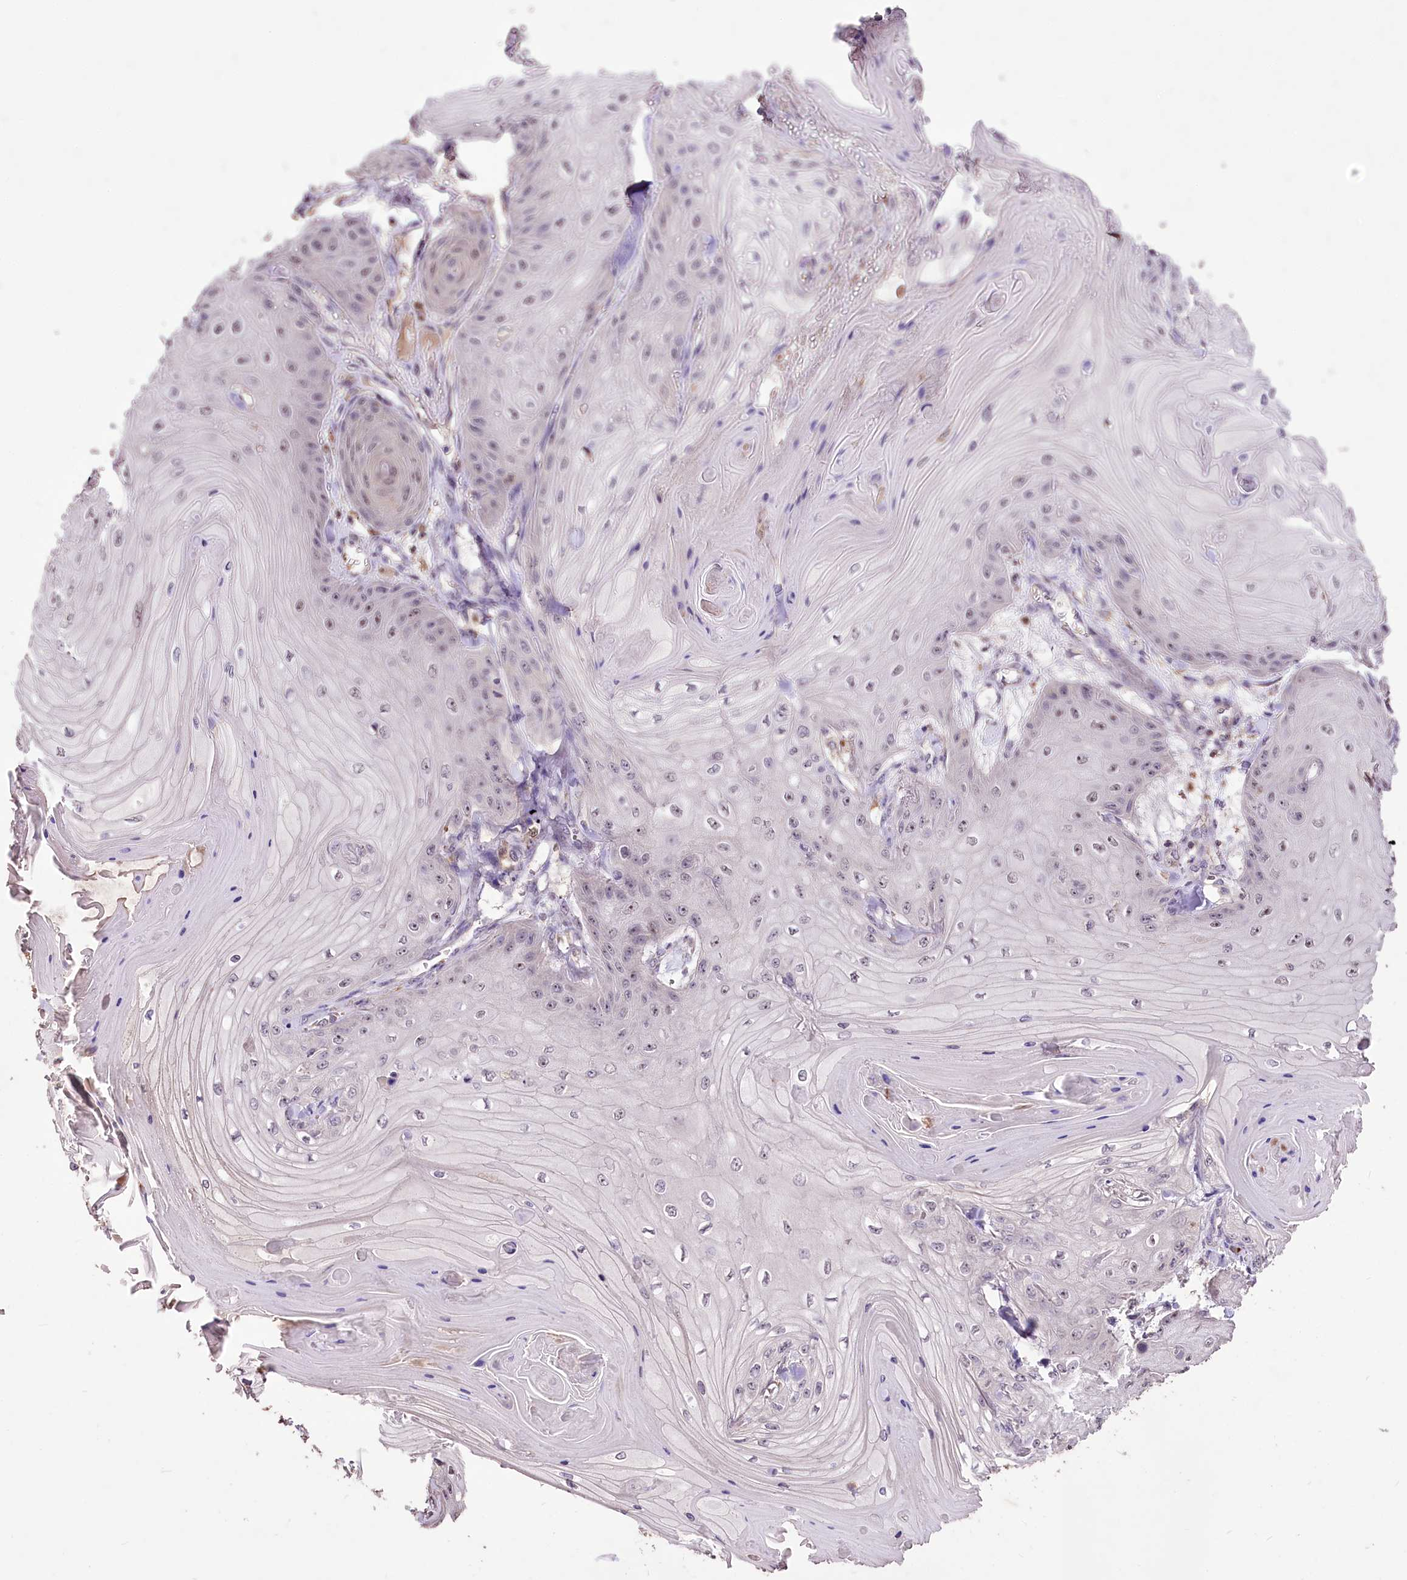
{"staining": {"intensity": "negative", "quantity": "none", "location": "none"}, "tissue": "skin cancer", "cell_type": "Tumor cells", "image_type": "cancer", "snomed": [{"axis": "morphology", "description": "Squamous cell carcinoma, NOS"}, {"axis": "topography", "description": "Skin"}], "caption": "Immunohistochemistry (IHC) of human skin squamous cell carcinoma shows no positivity in tumor cells.", "gene": "SERGEF", "patient": {"sex": "male", "age": 74}}